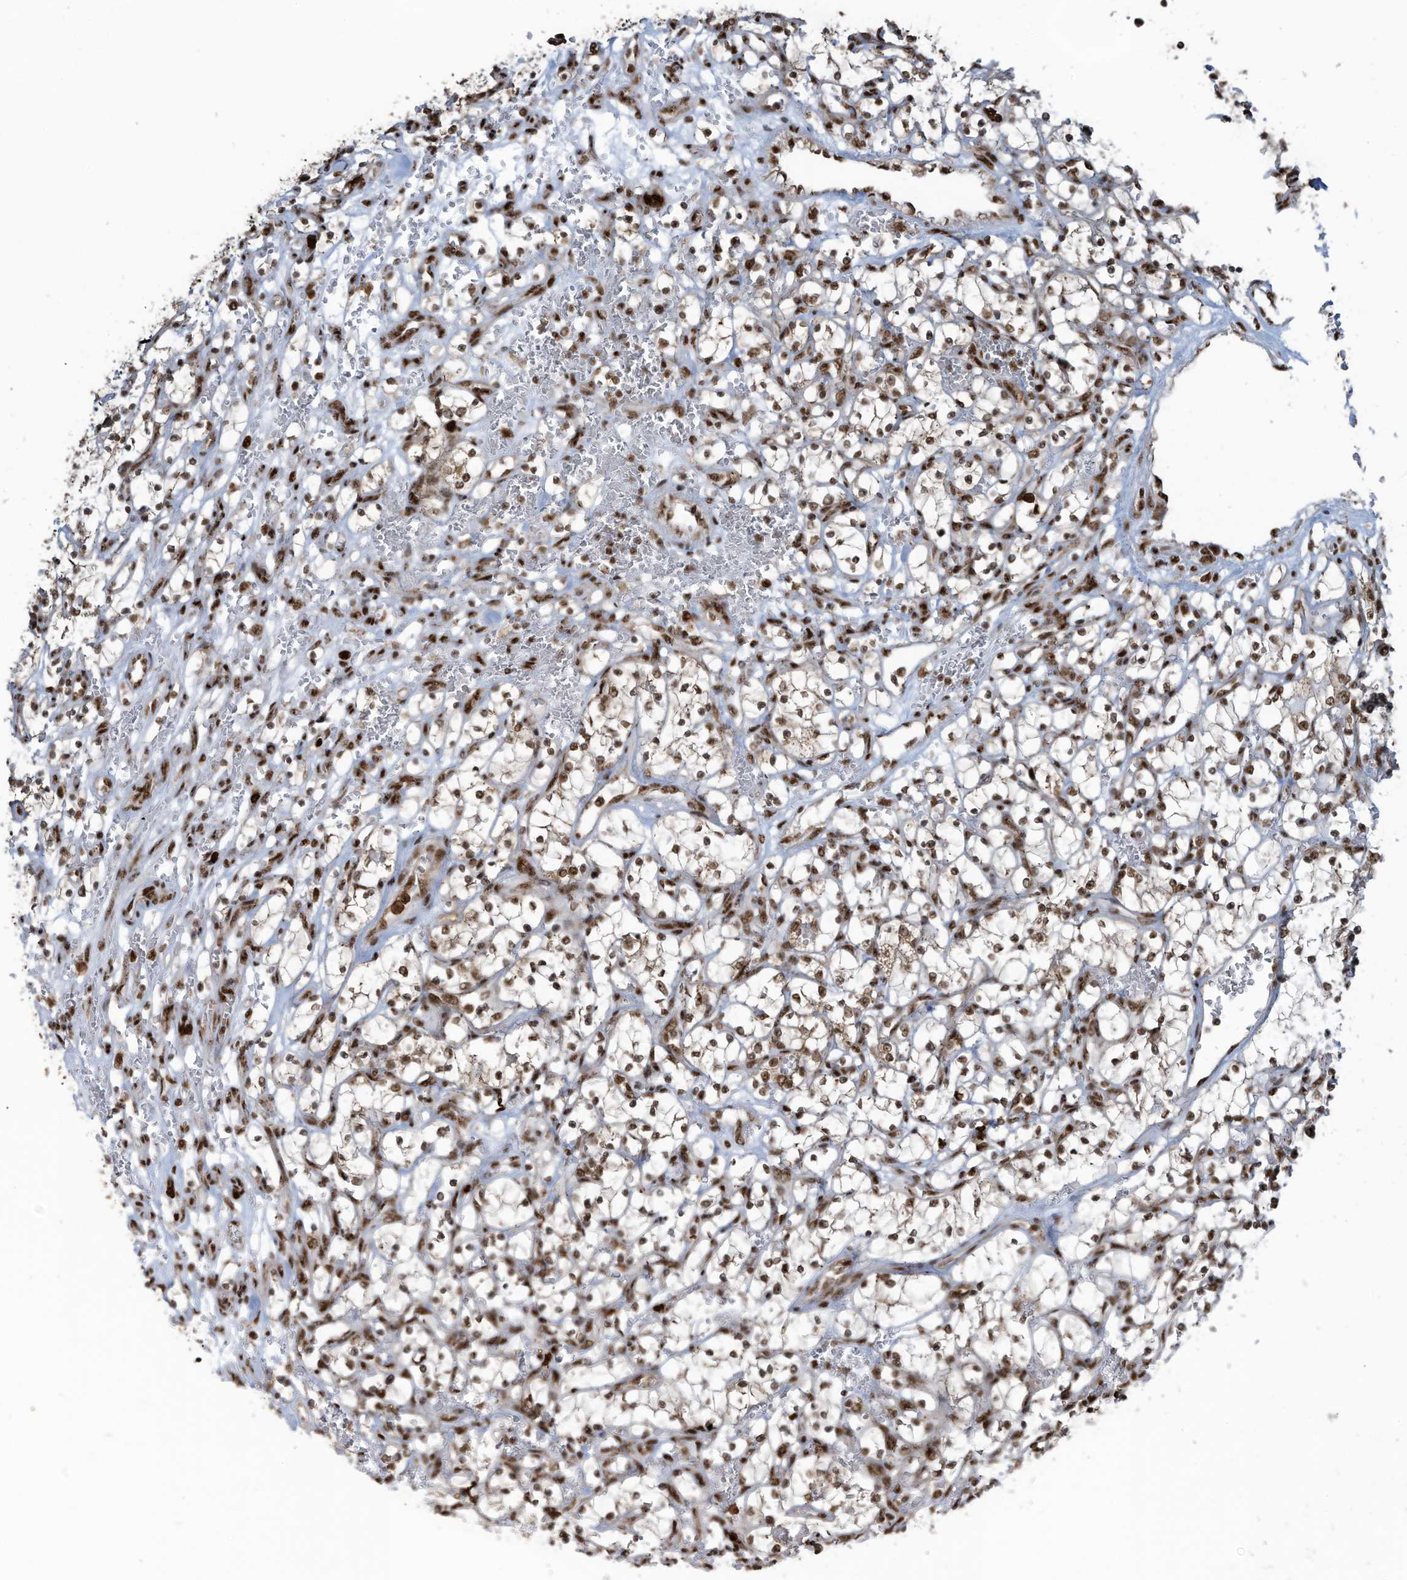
{"staining": {"intensity": "moderate", "quantity": ">75%", "location": "nuclear"}, "tissue": "renal cancer", "cell_type": "Tumor cells", "image_type": "cancer", "snomed": [{"axis": "morphology", "description": "Adenocarcinoma, NOS"}, {"axis": "topography", "description": "Kidney"}], "caption": "Immunohistochemical staining of human renal cancer (adenocarcinoma) reveals medium levels of moderate nuclear protein positivity in approximately >75% of tumor cells.", "gene": "LBH", "patient": {"sex": "female", "age": 69}}